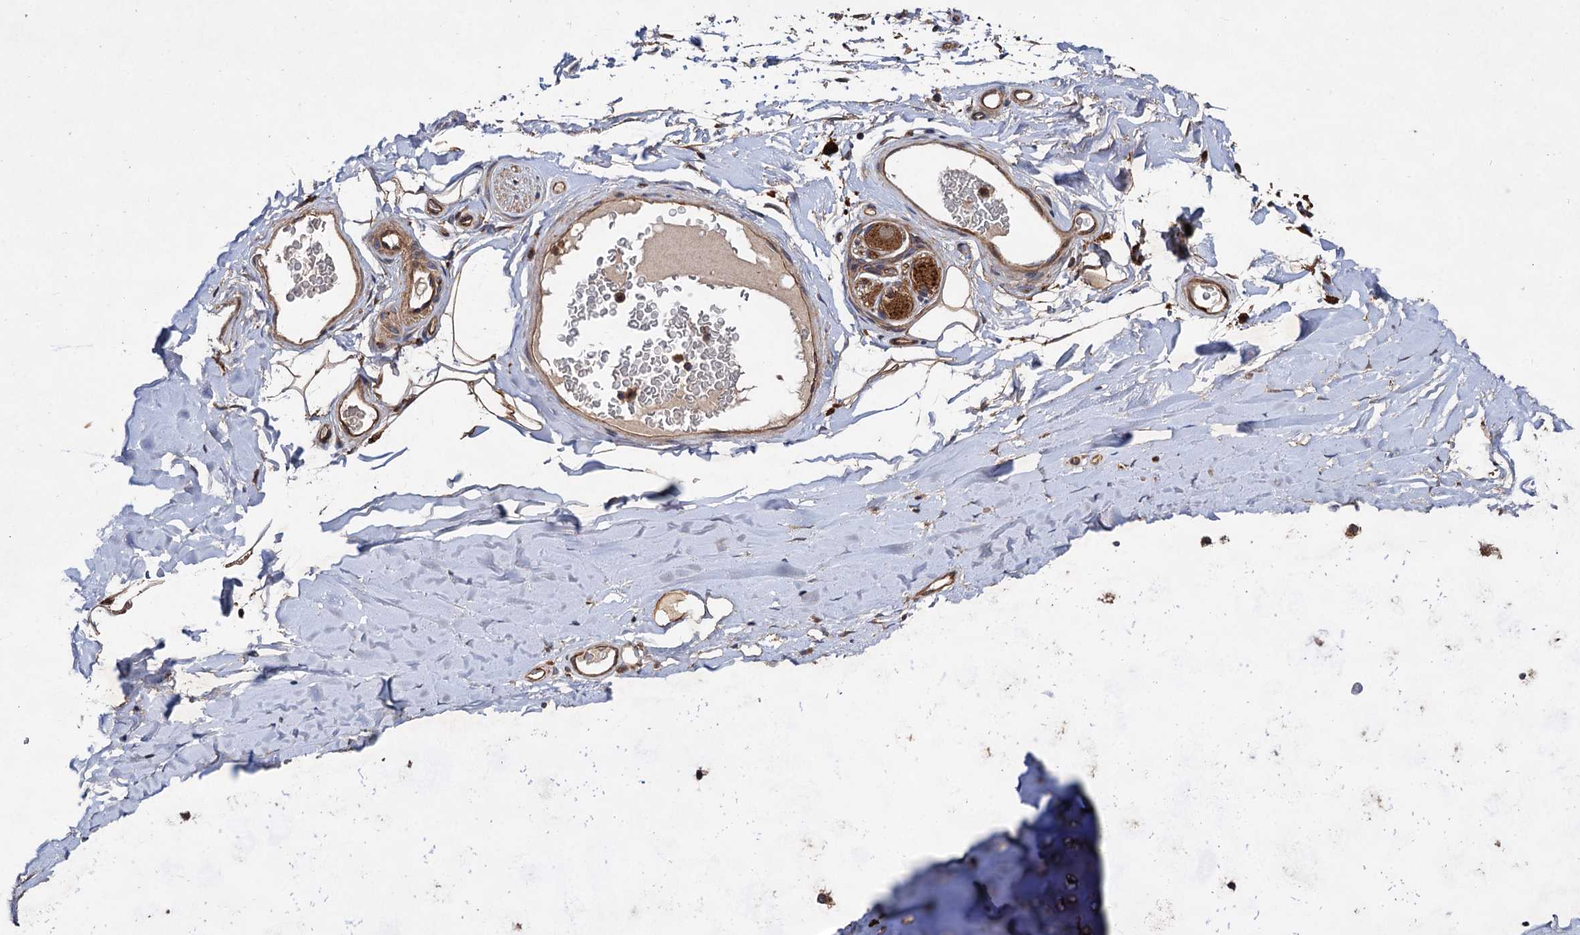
{"staining": {"intensity": "moderate", "quantity": ">75%", "location": "cytoplasmic/membranous"}, "tissue": "bronchus", "cell_type": "Respiratory epithelial cells", "image_type": "normal", "snomed": [{"axis": "morphology", "description": "Normal tissue, NOS"}, {"axis": "topography", "description": "Cartilage tissue"}, {"axis": "topography", "description": "Bronchus"}], "caption": "This is a photomicrograph of immunohistochemistry staining of benign bronchus, which shows moderate positivity in the cytoplasmic/membranous of respiratory epithelial cells.", "gene": "VPS29", "patient": {"sex": "female", "age": 36}}